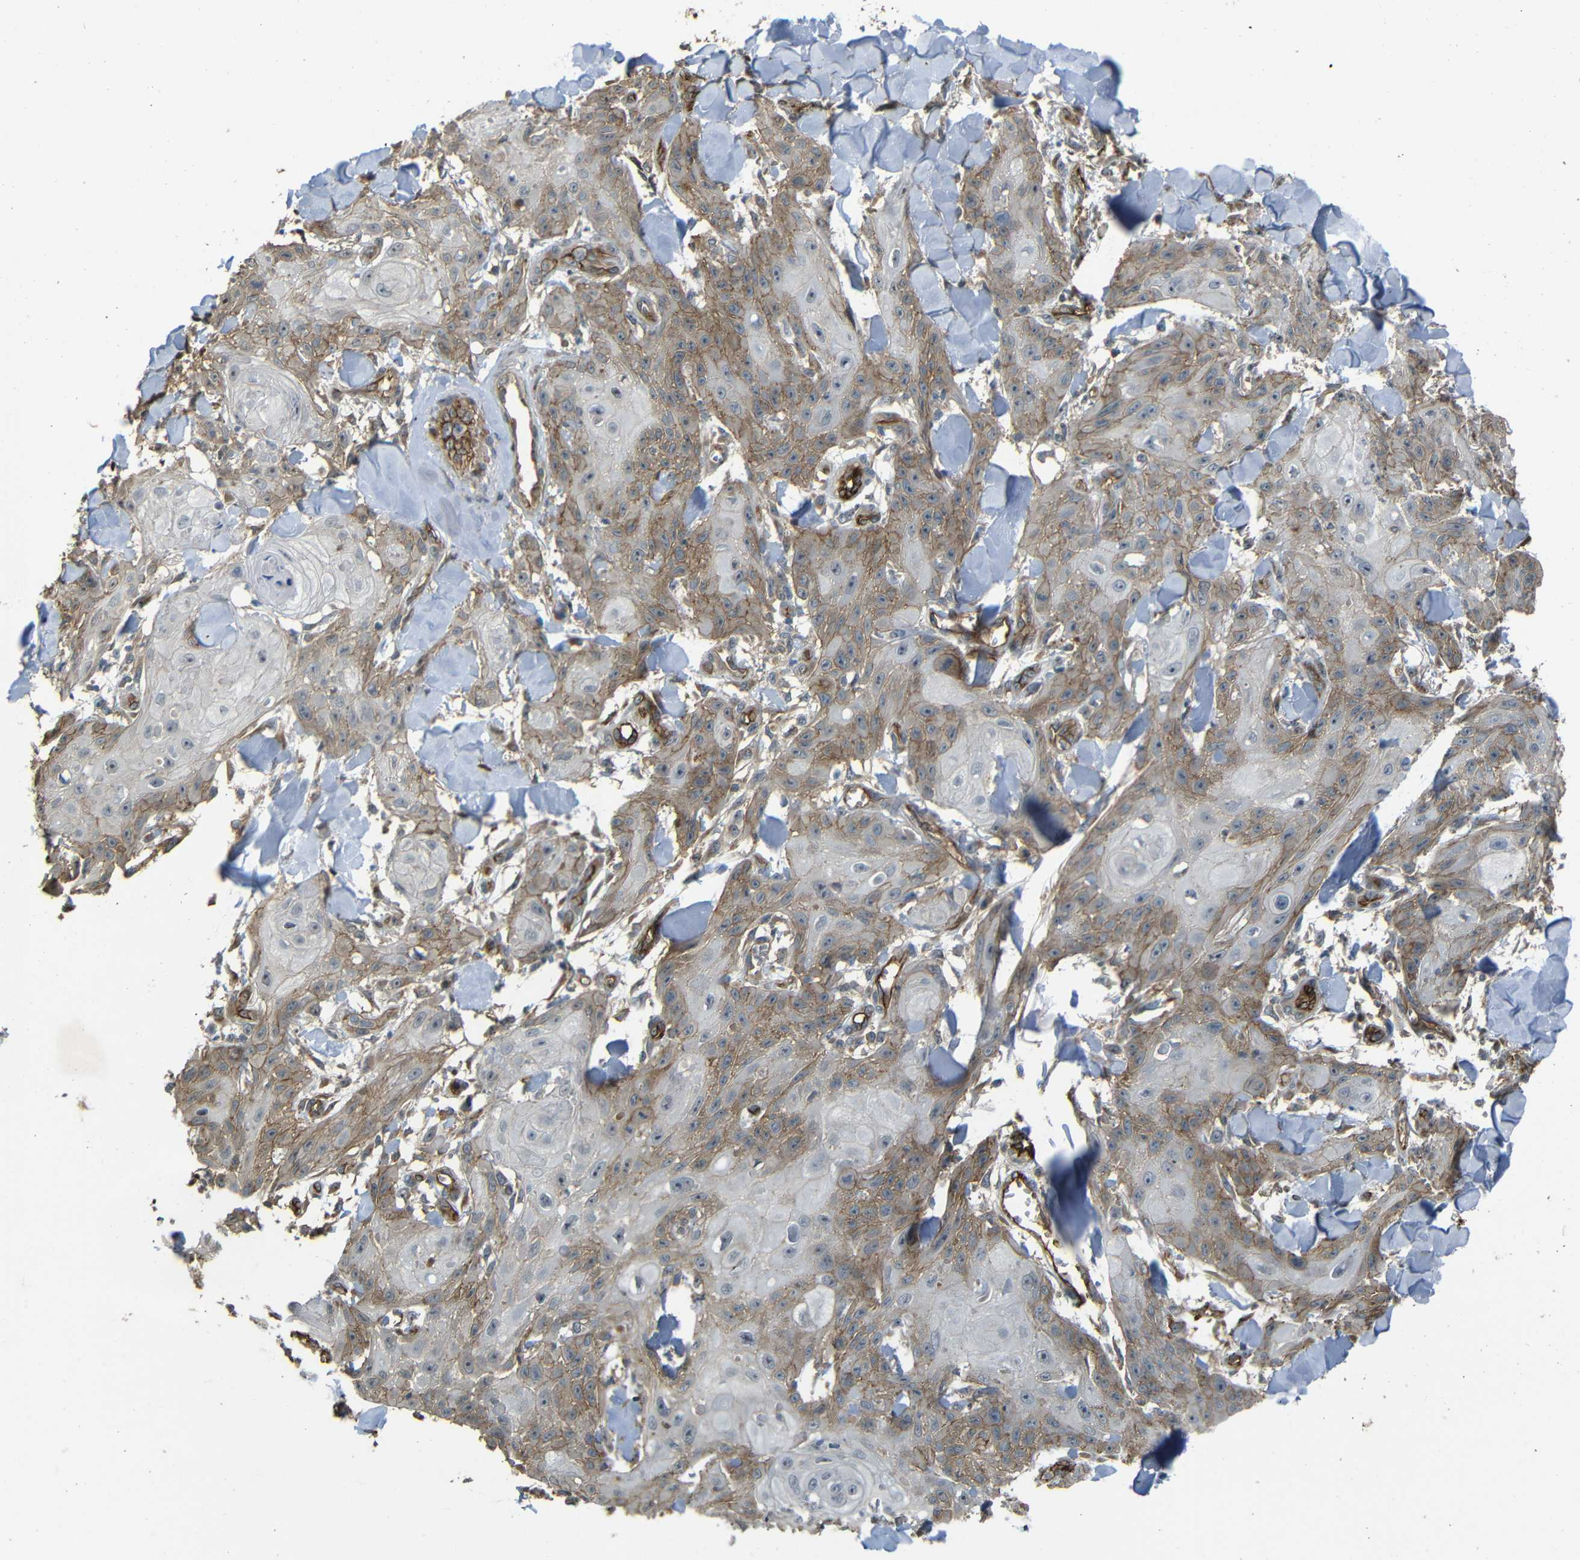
{"staining": {"intensity": "moderate", "quantity": "25%-75%", "location": "cytoplasmic/membranous"}, "tissue": "skin cancer", "cell_type": "Tumor cells", "image_type": "cancer", "snomed": [{"axis": "morphology", "description": "Squamous cell carcinoma, NOS"}, {"axis": "topography", "description": "Skin"}], "caption": "Squamous cell carcinoma (skin) was stained to show a protein in brown. There is medium levels of moderate cytoplasmic/membranous staining in approximately 25%-75% of tumor cells. (DAB IHC with brightfield microscopy, high magnification).", "gene": "RELL1", "patient": {"sex": "male", "age": 74}}